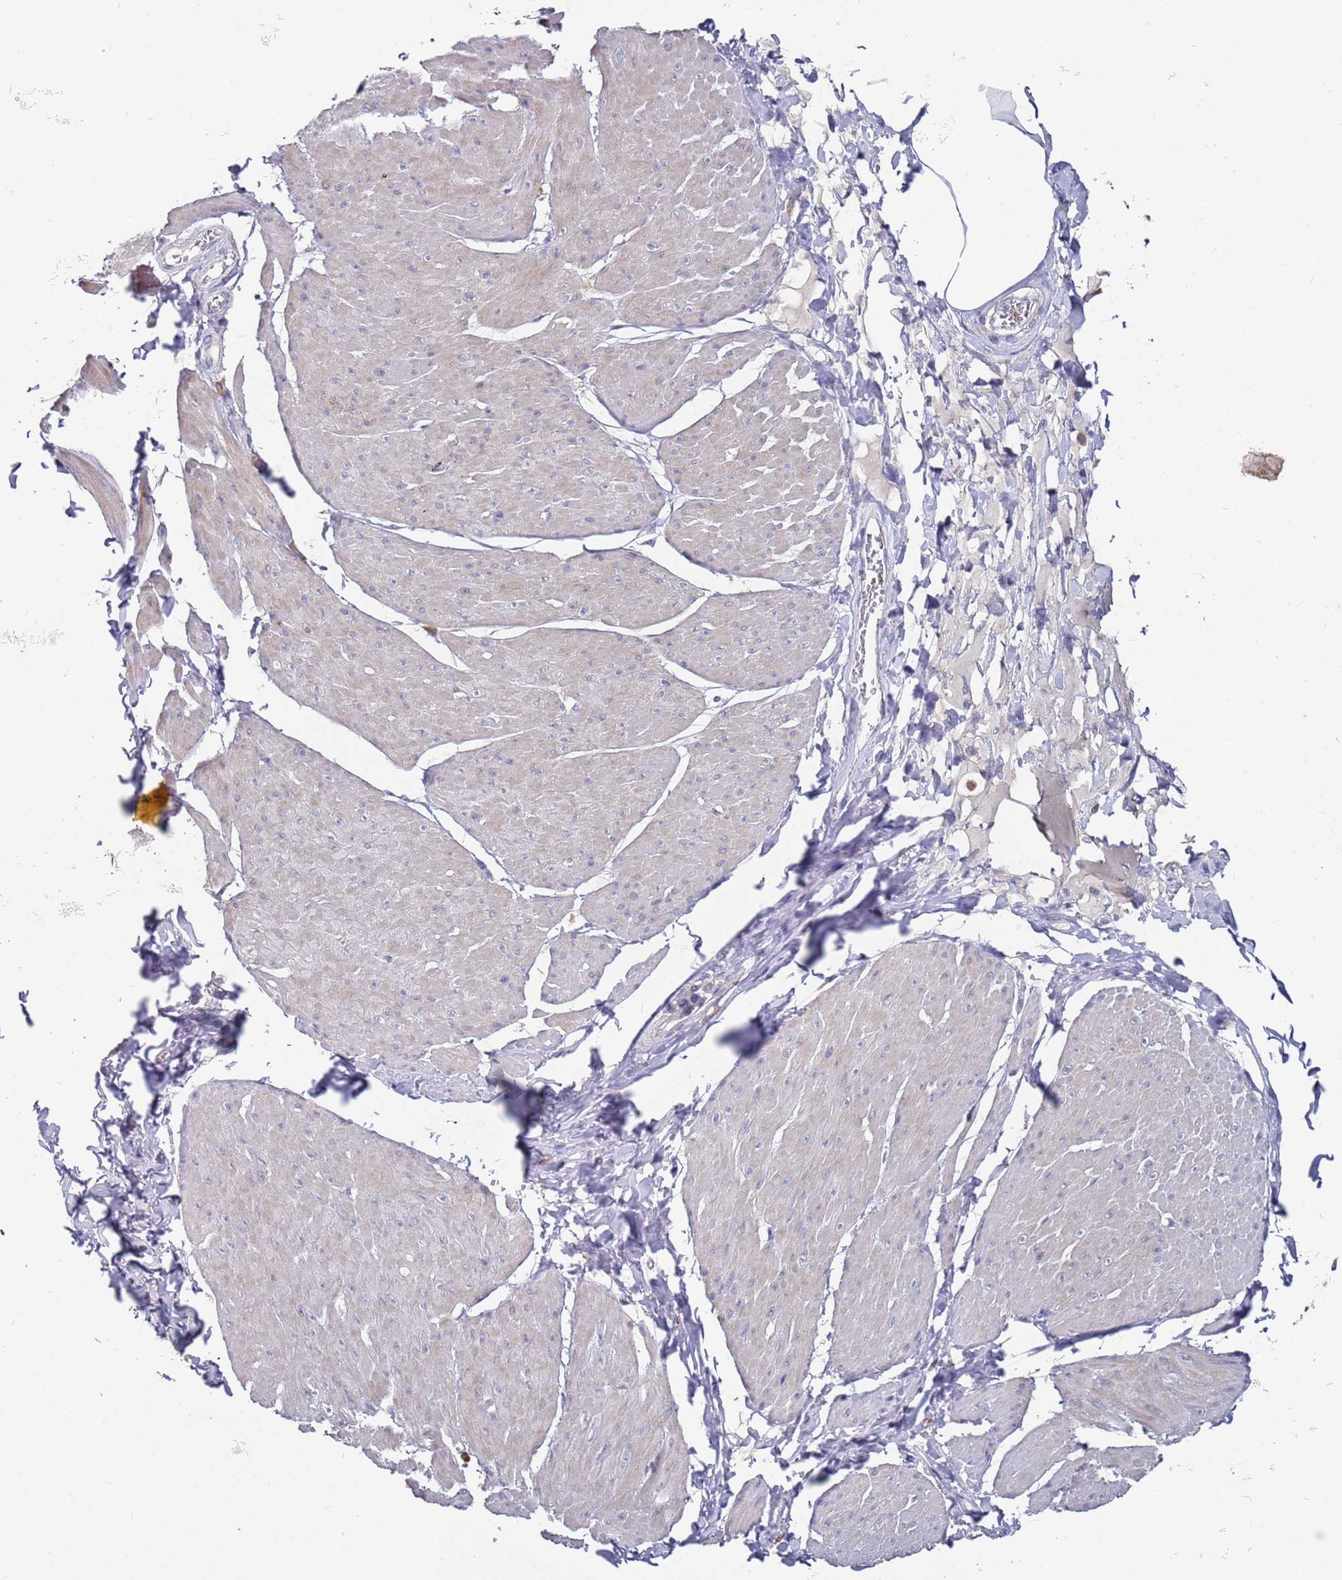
{"staining": {"intensity": "negative", "quantity": "none", "location": "none"}, "tissue": "smooth muscle", "cell_type": "Smooth muscle cells", "image_type": "normal", "snomed": [{"axis": "morphology", "description": "Urothelial carcinoma, High grade"}, {"axis": "topography", "description": "Urinary bladder"}], "caption": "Smooth muscle cells are negative for protein expression in unremarkable human smooth muscle. (DAB (3,3'-diaminobenzidine) immunohistochemistry (IHC) with hematoxylin counter stain).", "gene": "LACC1", "patient": {"sex": "male", "age": 46}}